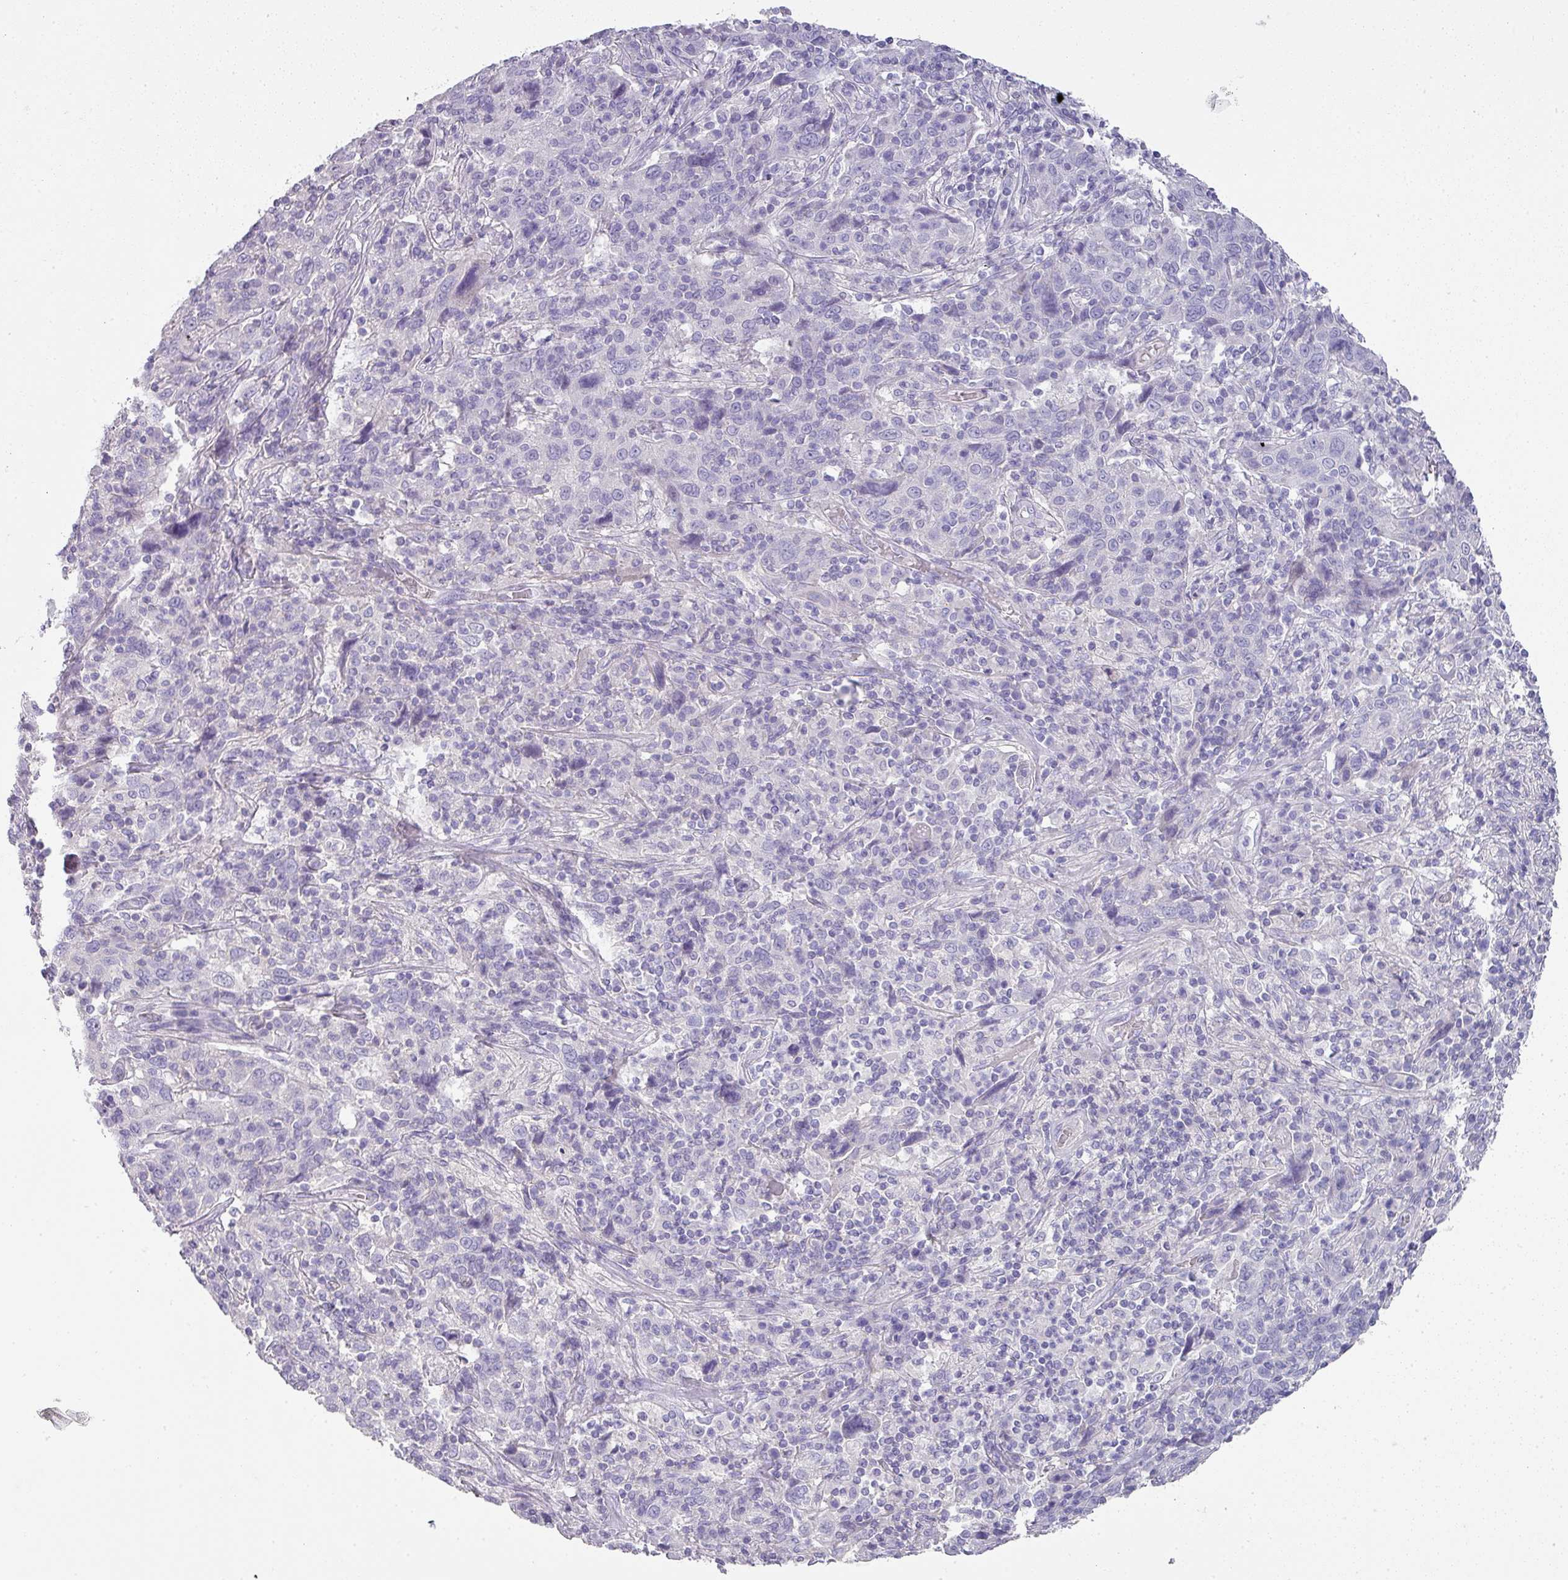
{"staining": {"intensity": "negative", "quantity": "none", "location": "none"}, "tissue": "cervical cancer", "cell_type": "Tumor cells", "image_type": "cancer", "snomed": [{"axis": "morphology", "description": "Squamous cell carcinoma, NOS"}, {"axis": "topography", "description": "Cervix"}], "caption": "High magnification brightfield microscopy of squamous cell carcinoma (cervical) stained with DAB (3,3'-diaminobenzidine) (brown) and counterstained with hematoxylin (blue): tumor cells show no significant staining. (Brightfield microscopy of DAB (3,3'-diaminobenzidine) immunohistochemistry (IHC) at high magnification).", "gene": "GLI4", "patient": {"sex": "female", "age": 46}}